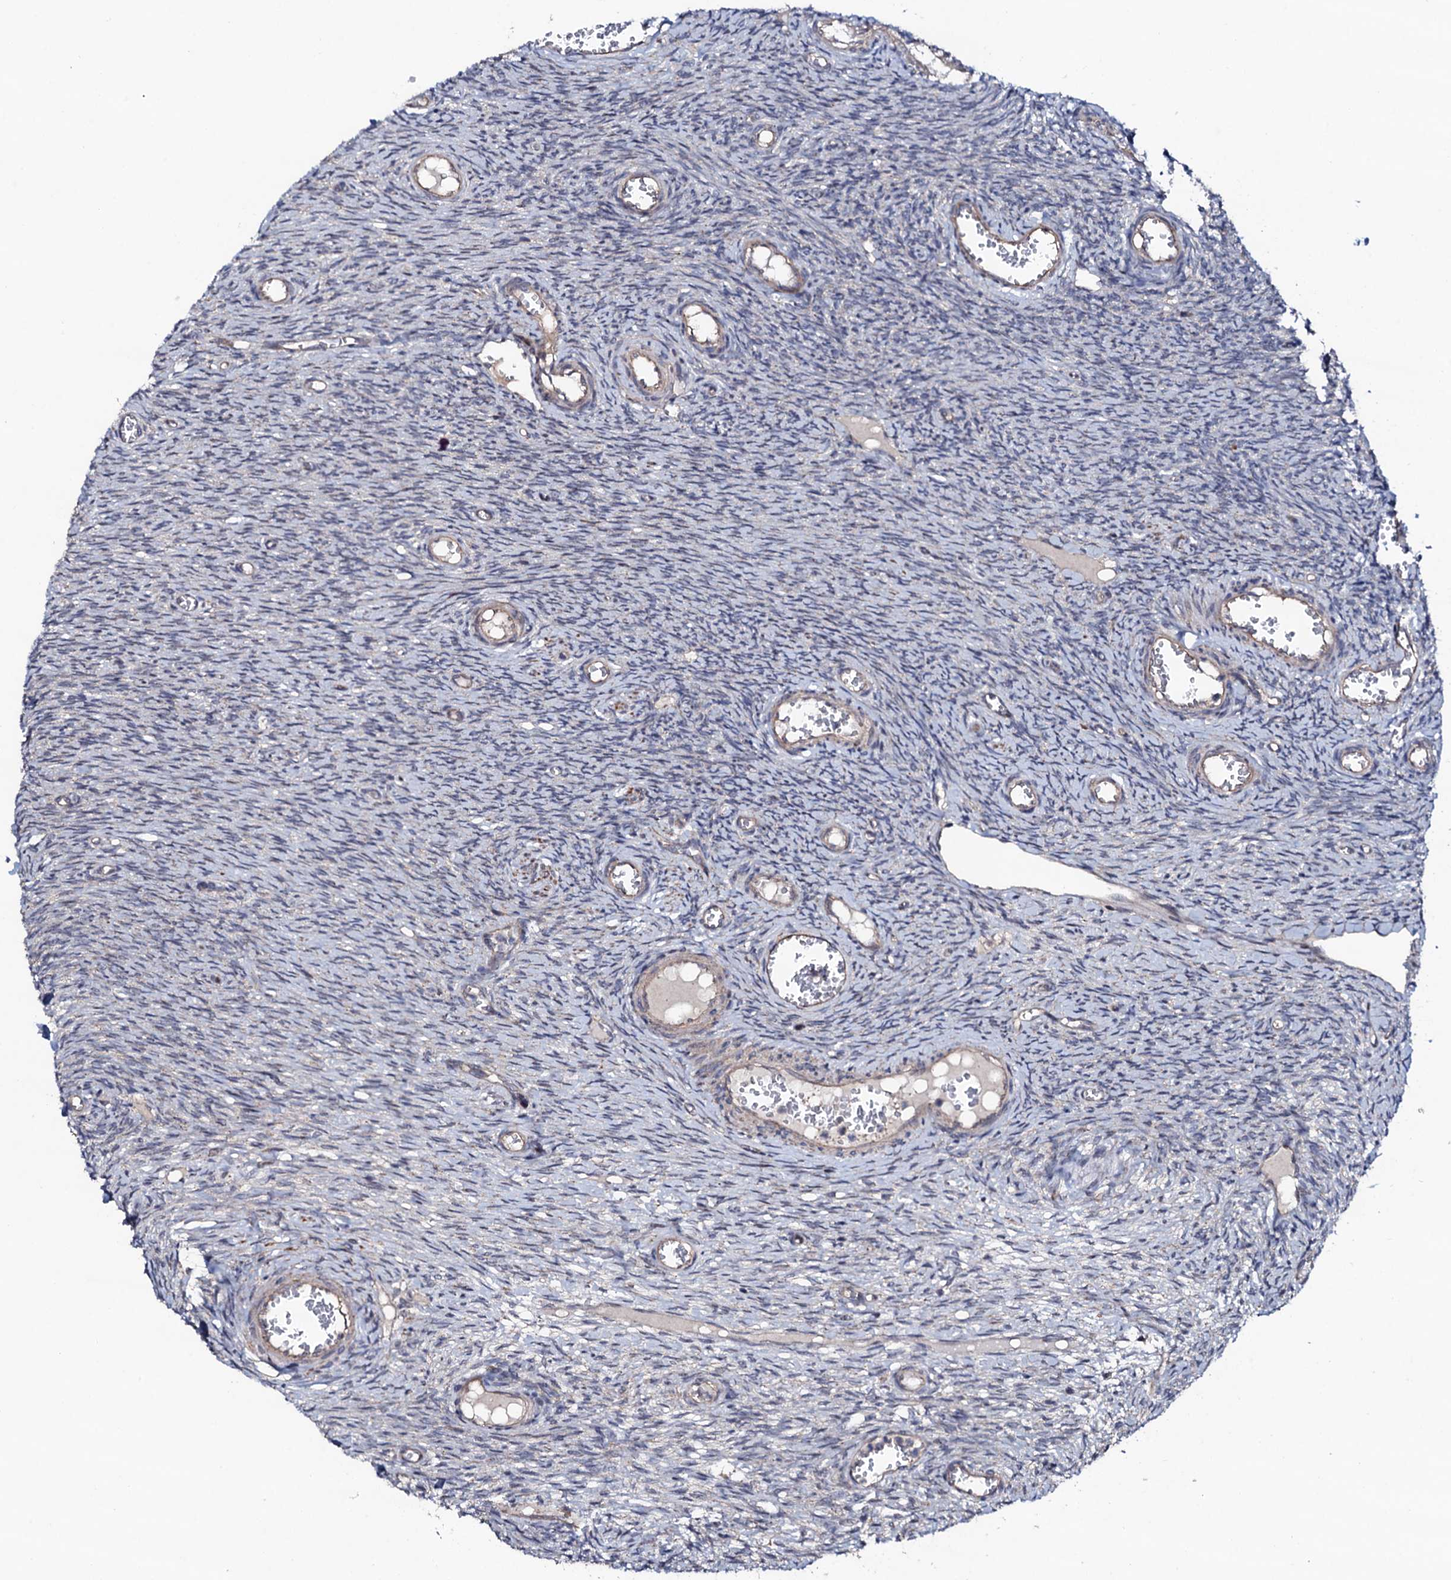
{"staining": {"intensity": "negative", "quantity": "none", "location": "none"}, "tissue": "ovary", "cell_type": "Ovarian stroma cells", "image_type": "normal", "snomed": [{"axis": "morphology", "description": "Normal tissue, NOS"}, {"axis": "topography", "description": "Ovary"}], "caption": "Immunohistochemical staining of normal ovary exhibits no significant expression in ovarian stroma cells.", "gene": "CIAO2A", "patient": {"sex": "female", "age": 44}}